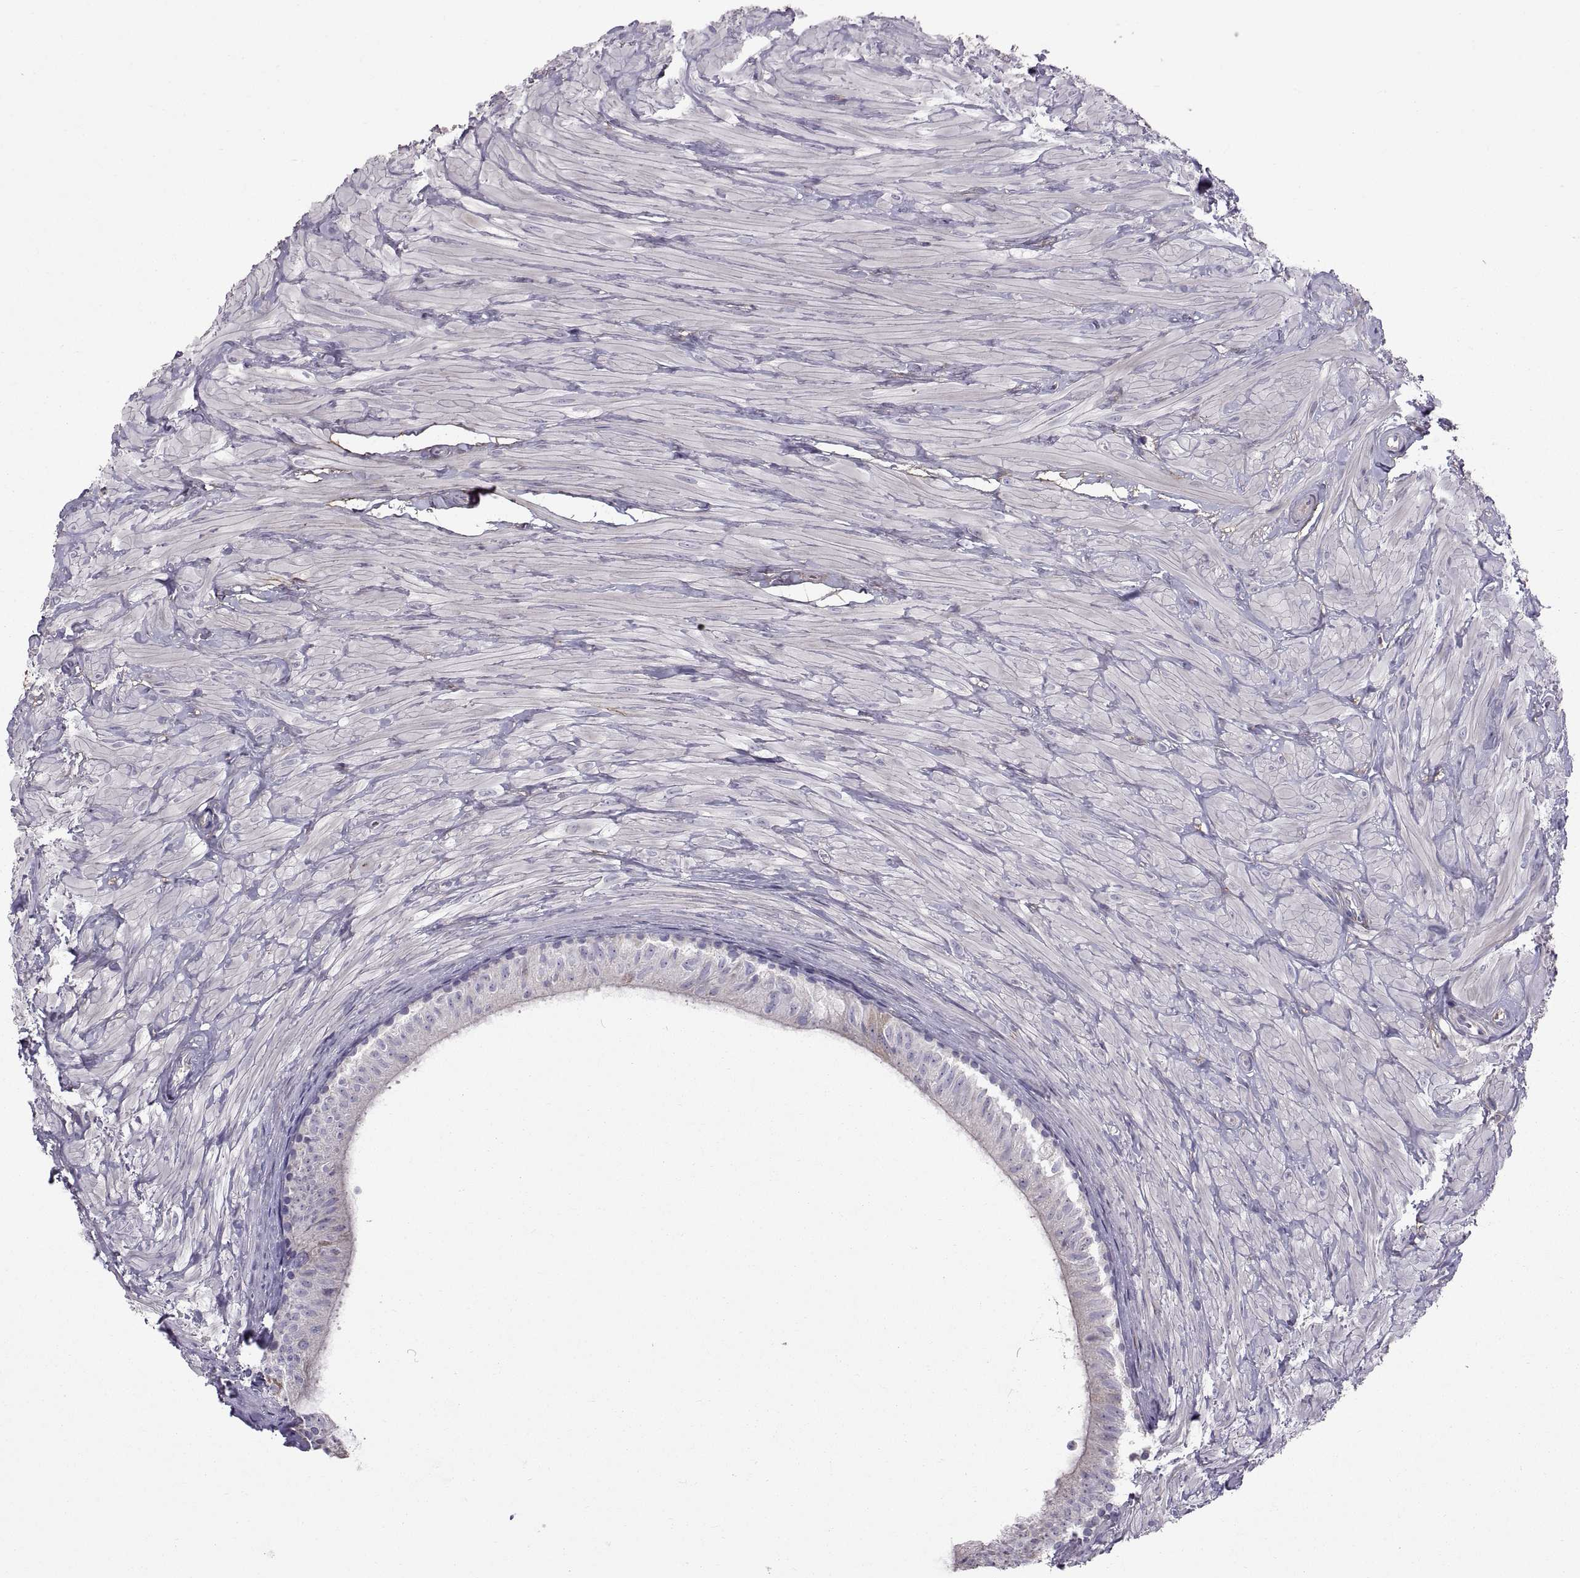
{"staining": {"intensity": "weak", "quantity": "25%-75%", "location": "cytoplasmic/membranous"}, "tissue": "epididymis", "cell_type": "Glandular cells", "image_type": "normal", "snomed": [{"axis": "morphology", "description": "Normal tissue, NOS"}, {"axis": "topography", "description": "Epididymis"}], "caption": "This photomicrograph demonstrates benign epididymis stained with immunohistochemistry to label a protein in brown. The cytoplasmic/membranous of glandular cells show weak positivity for the protein. Nuclei are counter-stained blue.", "gene": "EMILIN2", "patient": {"sex": "male", "age": 32}}